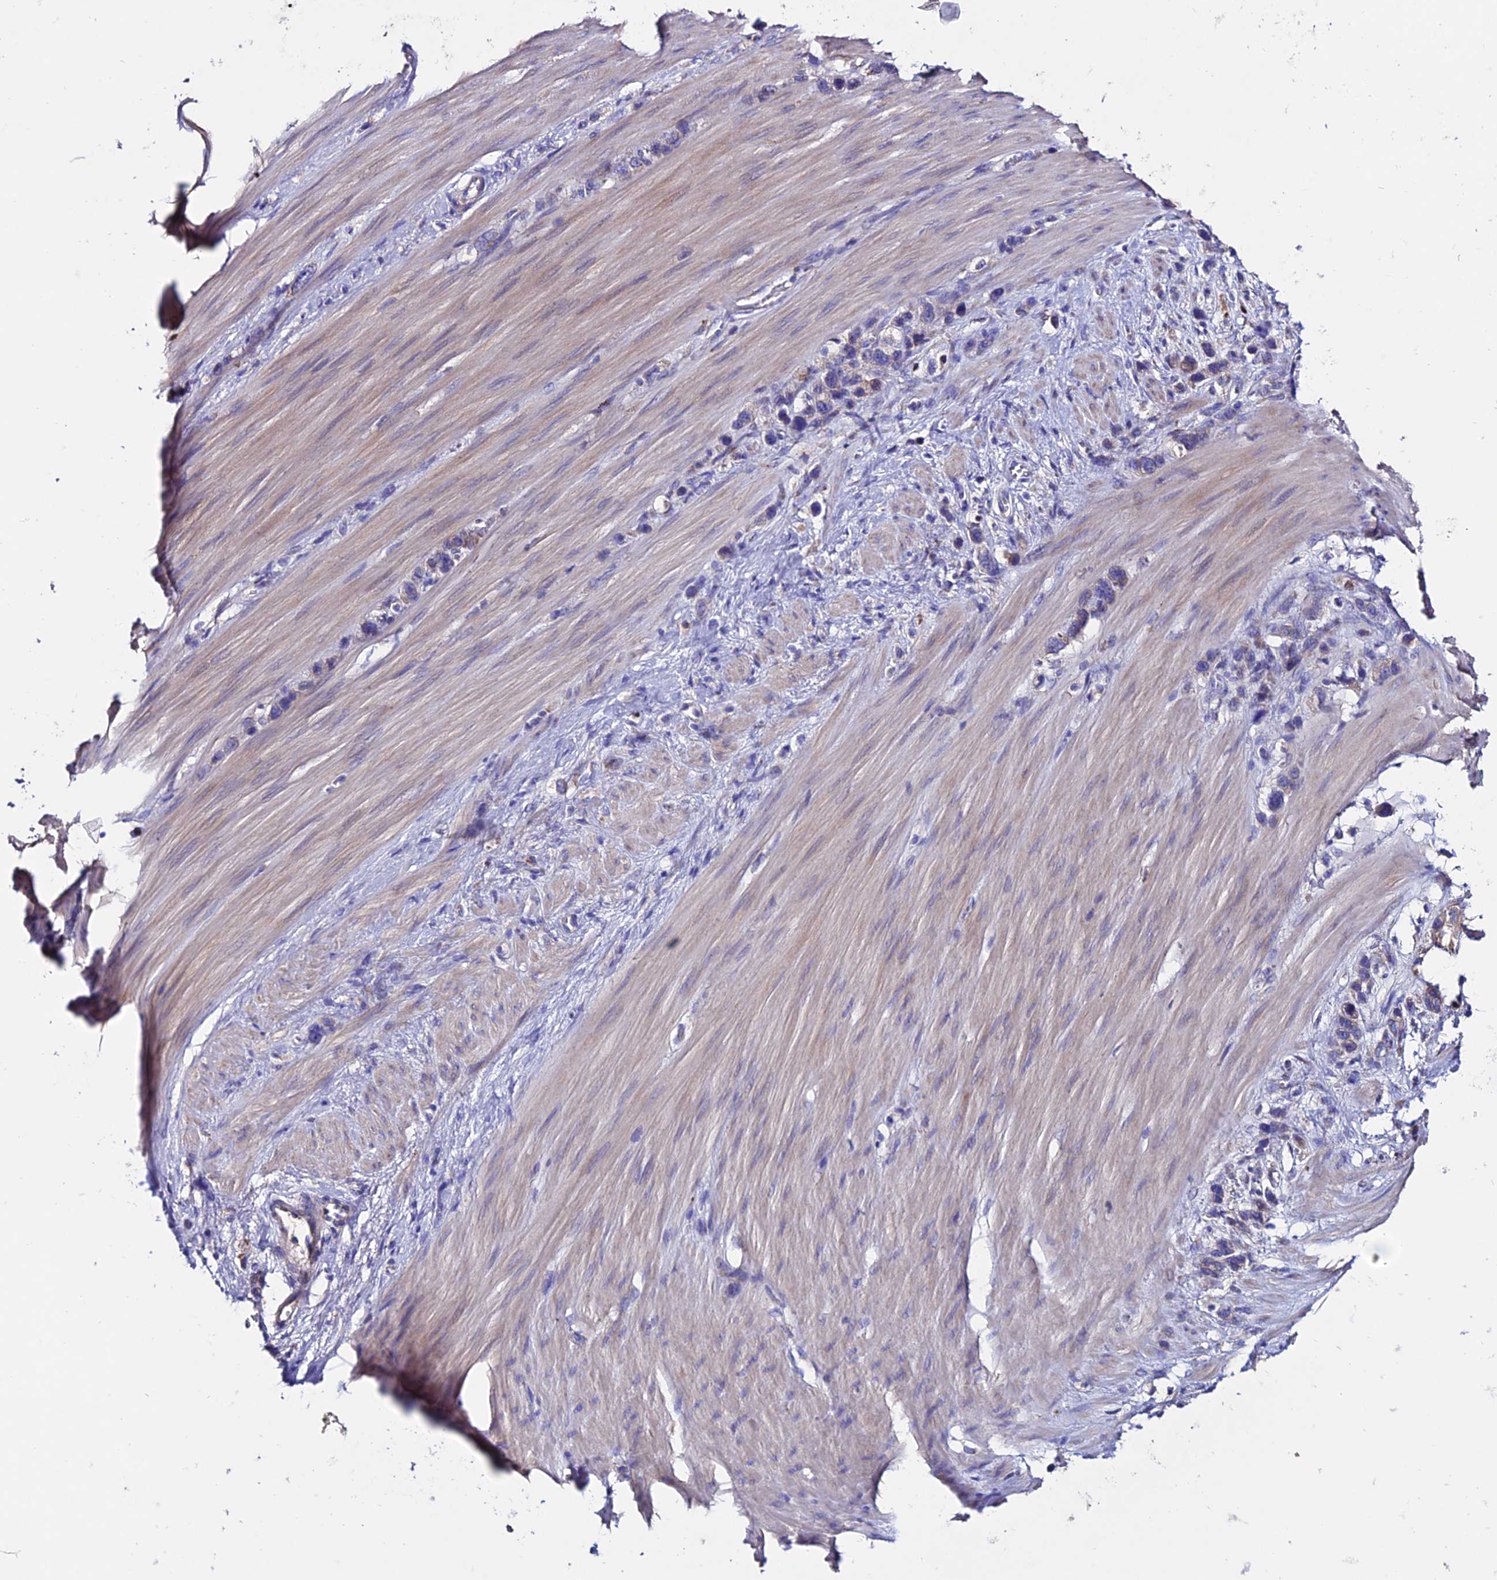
{"staining": {"intensity": "weak", "quantity": "<25%", "location": "cytoplasmic/membranous"}, "tissue": "stomach cancer", "cell_type": "Tumor cells", "image_type": "cancer", "snomed": [{"axis": "morphology", "description": "Adenocarcinoma, NOS"}, {"axis": "morphology", "description": "Adenocarcinoma, High grade"}, {"axis": "topography", "description": "Stomach, upper"}, {"axis": "topography", "description": "Stomach, lower"}], "caption": "High magnification brightfield microscopy of stomach adenocarcinoma stained with DAB (brown) and counterstained with hematoxylin (blue): tumor cells show no significant positivity.", "gene": "OR51Q1", "patient": {"sex": "female", "age": 65}}